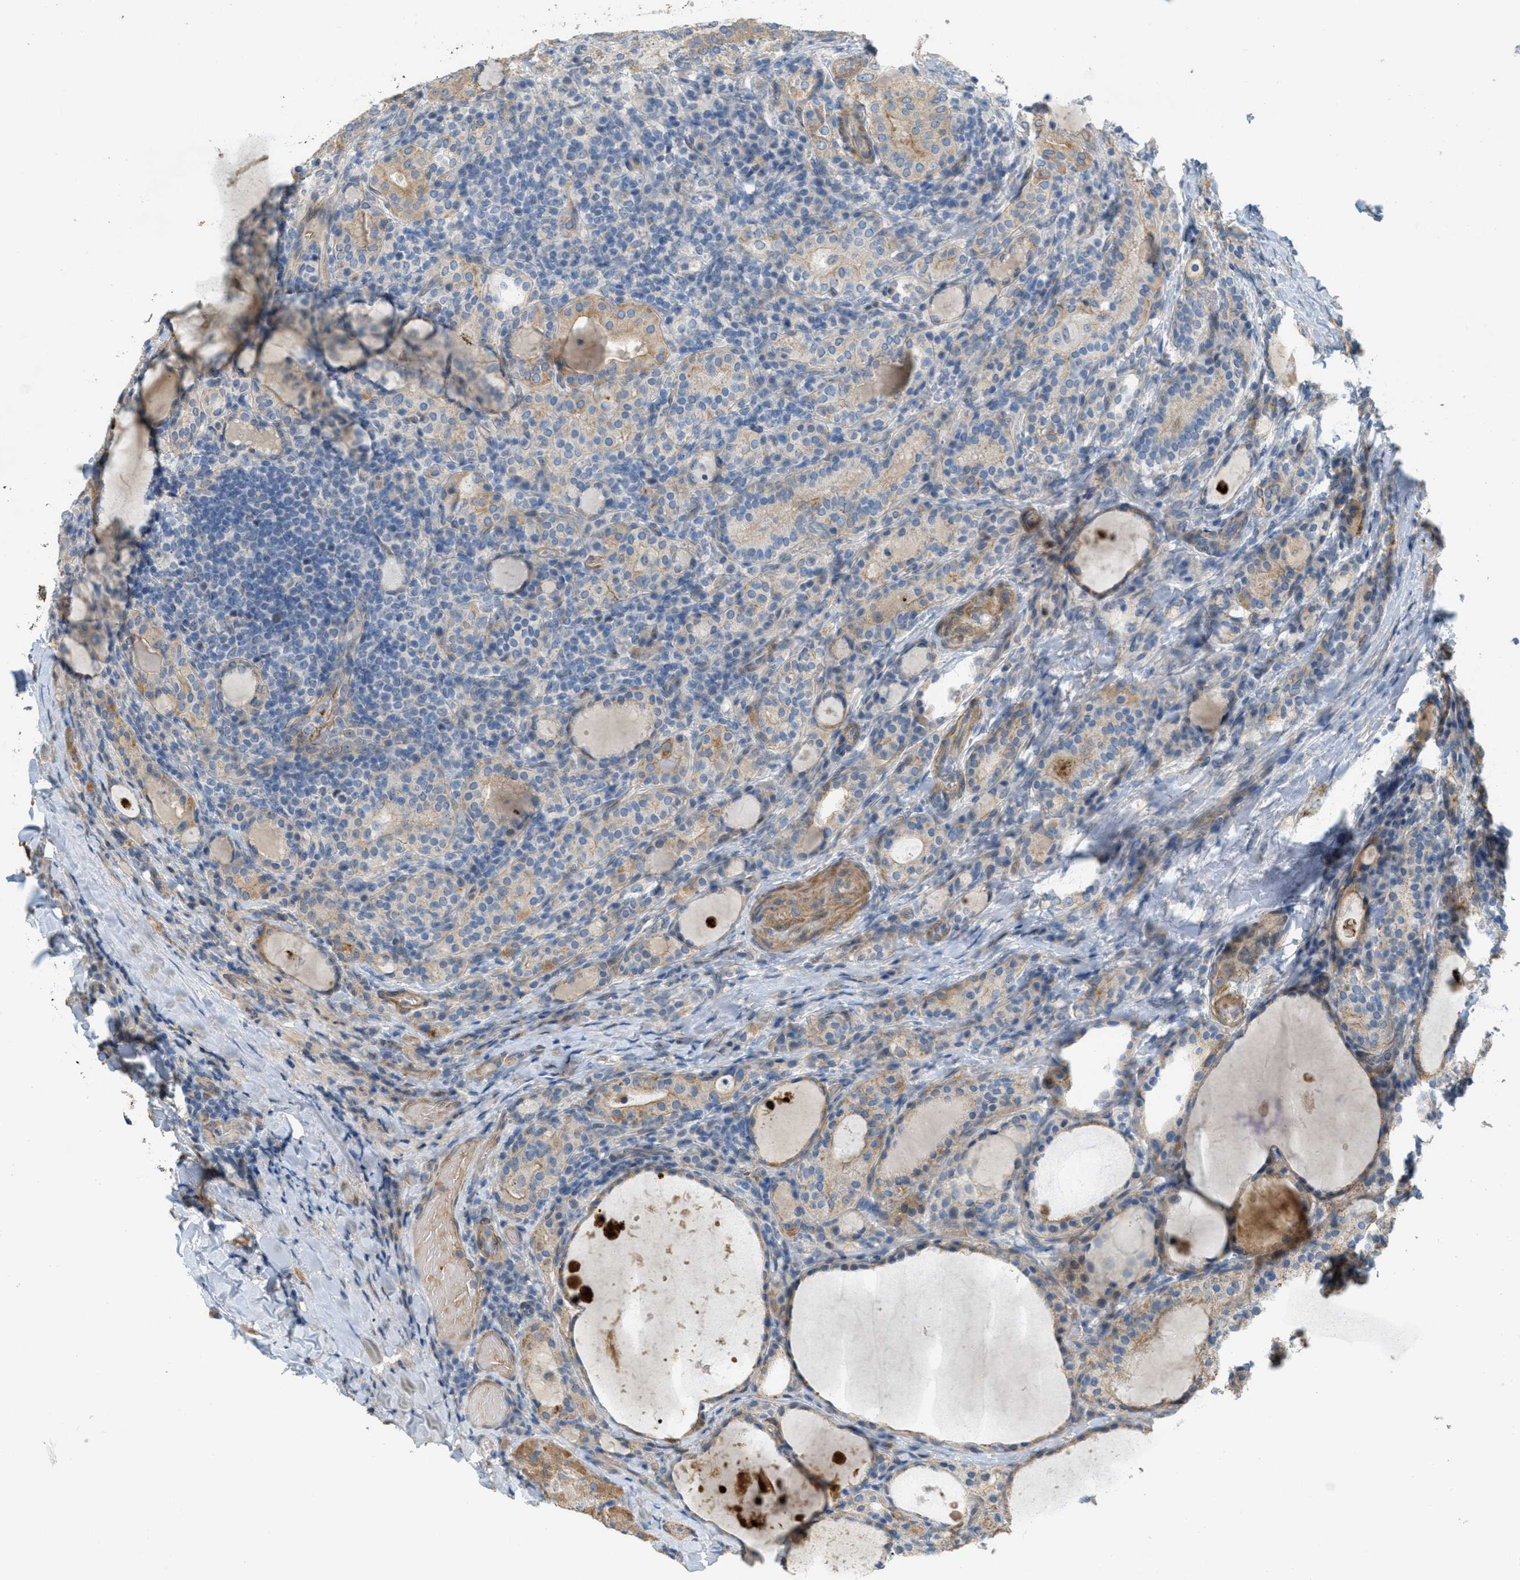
{"staining": {"intensity": "moderate", "quantity": "25%-75%", "location": "cytoplasmic/membranous"}, "tissue": "thyroid cancer", "cell_type": "Tumor cells", "image_type": "cancer", "snomed": [{"axis": "morphology", "description": "Papillary adenocarcinoma, NOS"}, {"axis": "topography", "description": "Thyroid gland"}], "caption": "Immunohistochemistry staining of thyroid cancer (papillary adenocarcinoma), which reveals medium levels of moderate cytoplasmic/membranous staining in approximately 25%-75% of tumor cells indicating moderate cytoplasmic/membranous protein positivity. The staining was performed using DAB (3,3'-diaminobenzidine) (brown) for protein detection and nuclei were counterstained in hematoxylin (blue).", "gene": "MRS2", "patient": {"sex": "female", "age": 42}}